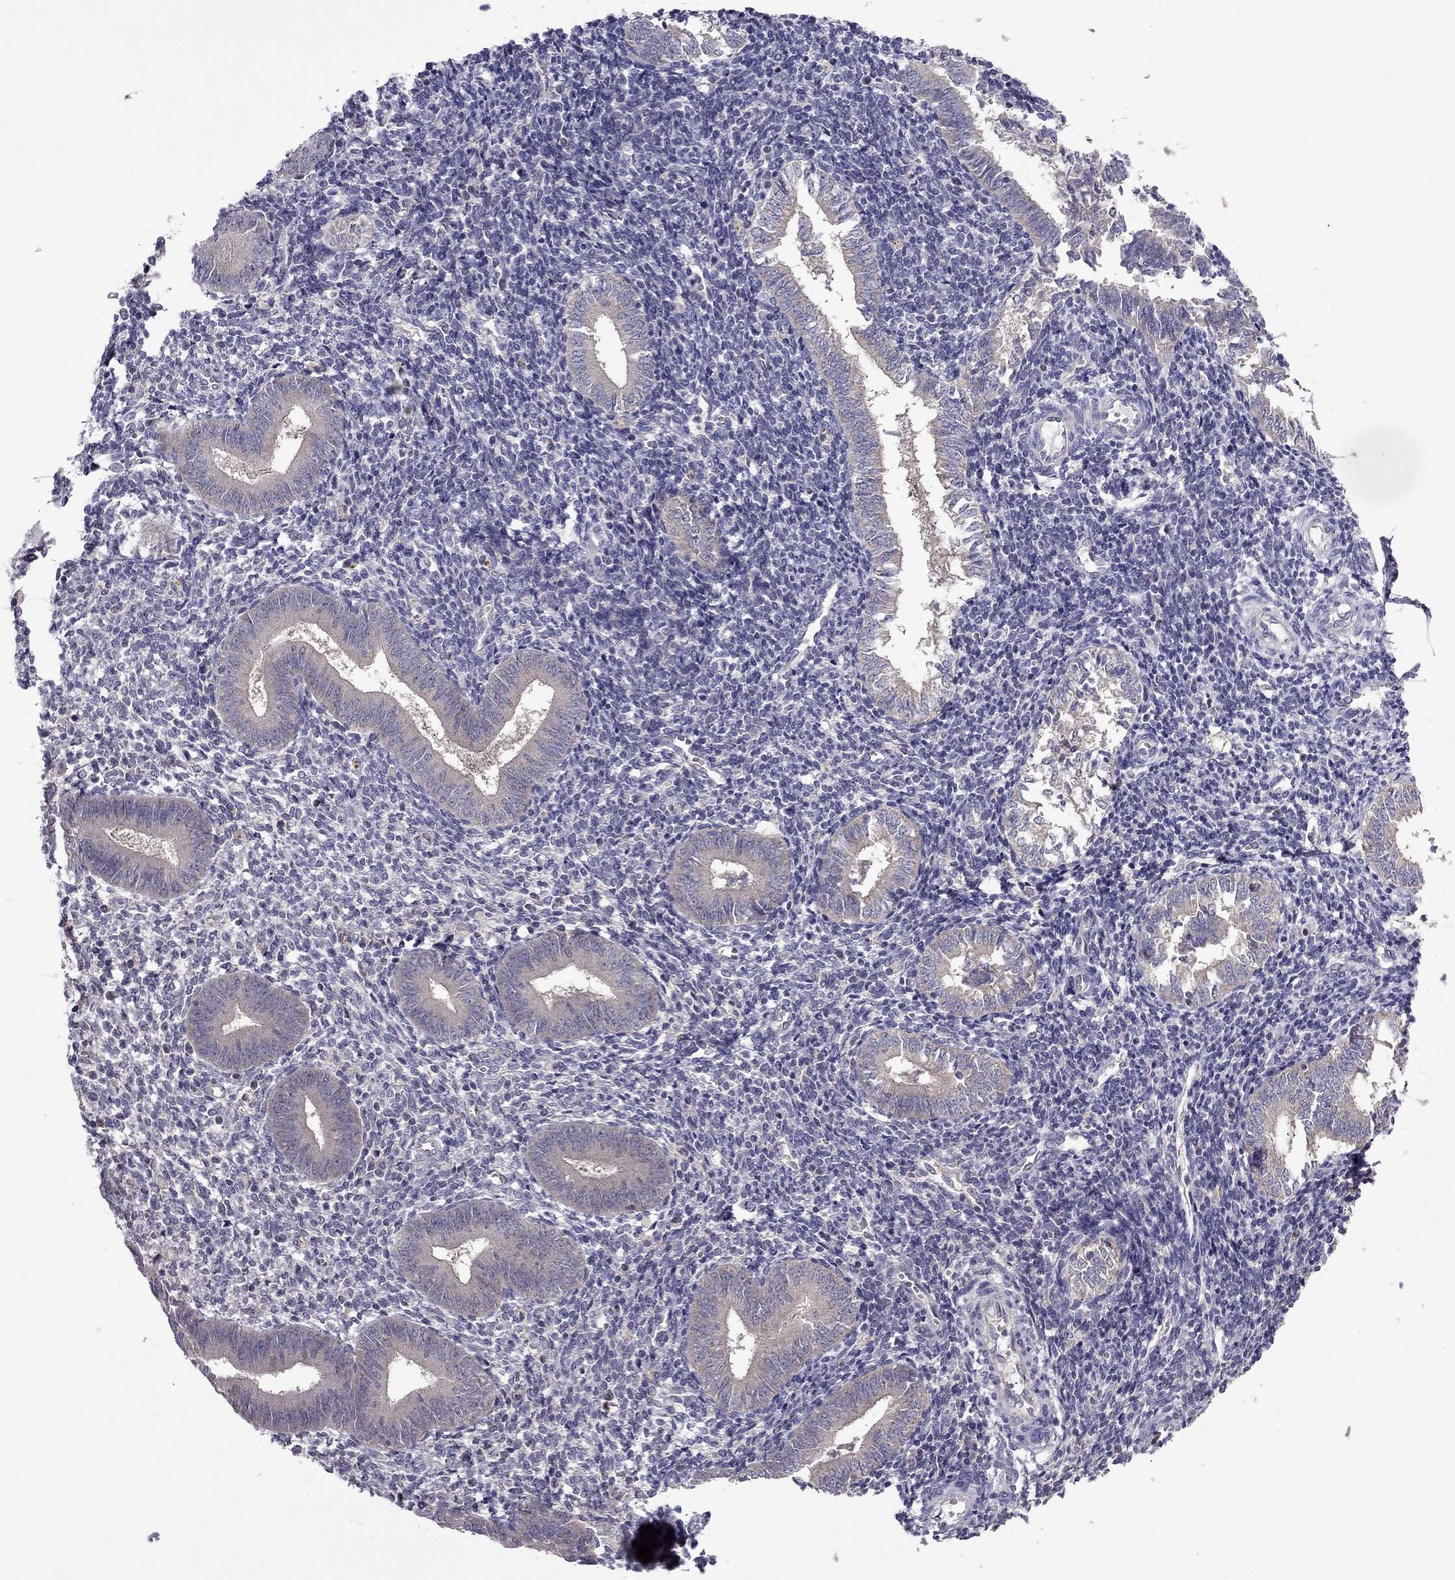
{"staining": {"intensity": "negative", "quantity": "none", "location": "none"}, "tissue": "endometrium", "cell_type": "Cells in endometrial stroma", "image_type": "normal", "snomed": [{"axis": "morphology", "description": "Normal tissue, NOS"}, {"axis": "topography", "description": "Endometrium"}], "caption": "IHC histopathology image of normal endometrium: human endometrium stained with DAB (3,3'-diaminobenzidine) shows no significant protein positivity in cells in endometrial stroma. (DAB immunohistochemistry (IHC), high magnification).", "gene": "CDK5", "patient": {"sex": "female", "age": 25}}